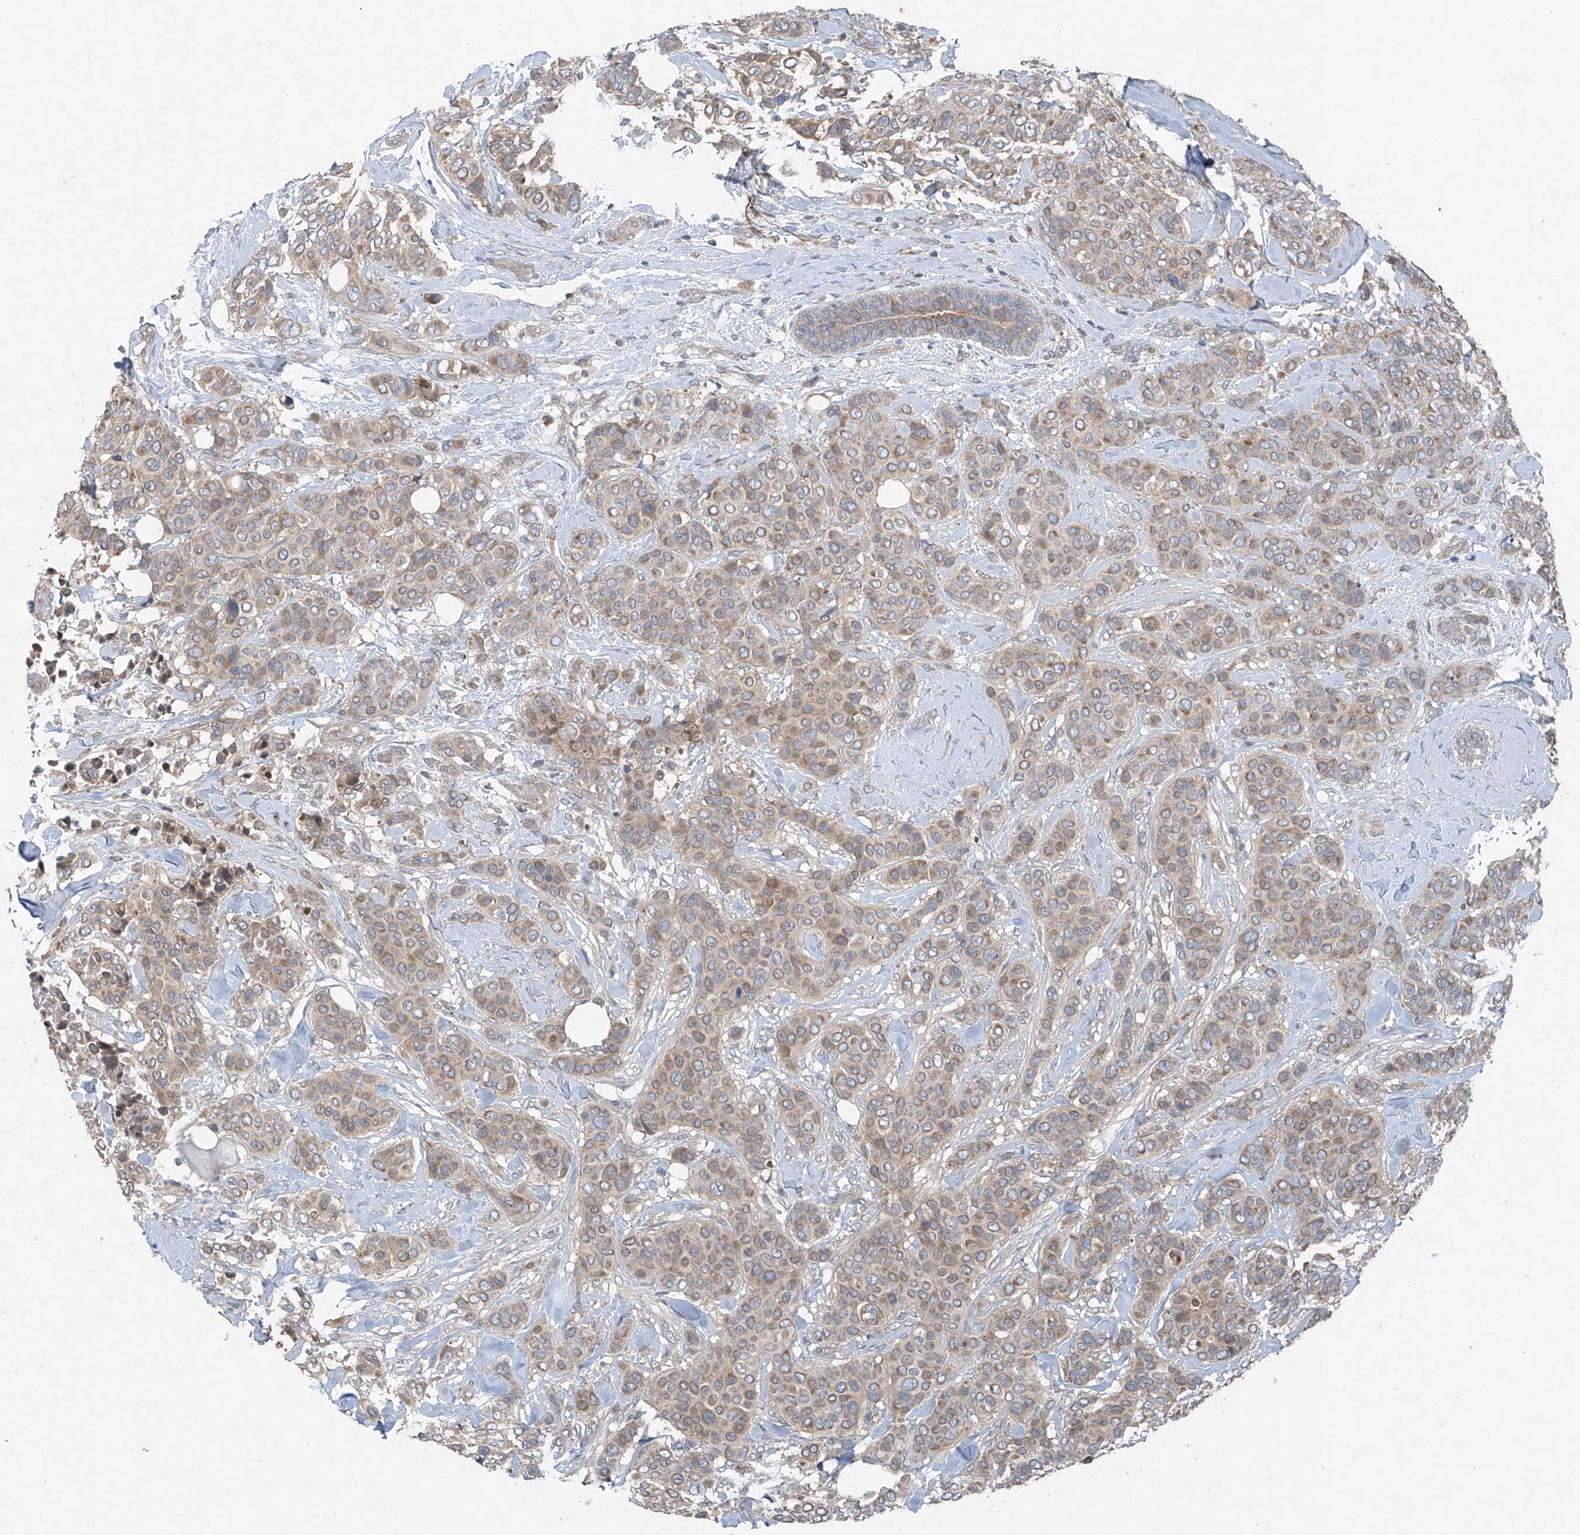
{"staining": {"intensity": "weak", "quantity": ">75%", "location": "cytoplasmic/membranous"}, "tissue": "breast cancer", "cell_type": "Tumor cells", "image_type": "cancer", "snomed": [{"axis": "morphology", "description": "Lobular carcinoma"}, {"axis": "topography", "description": "Breast"}], "caption": "DAB (3,3'-diaminobenzidine) immunohistochemical staining of human breast cancer shows weak cytoplasmic/membranous protein staining in about >75% of tumor cells. Using DAB (brown) and hematoxylin (blue) stains, captured at high magnification using brightfield microscopy.", "gene": "FOXRED2", "patient": {"sex": "female", "age": 51}}